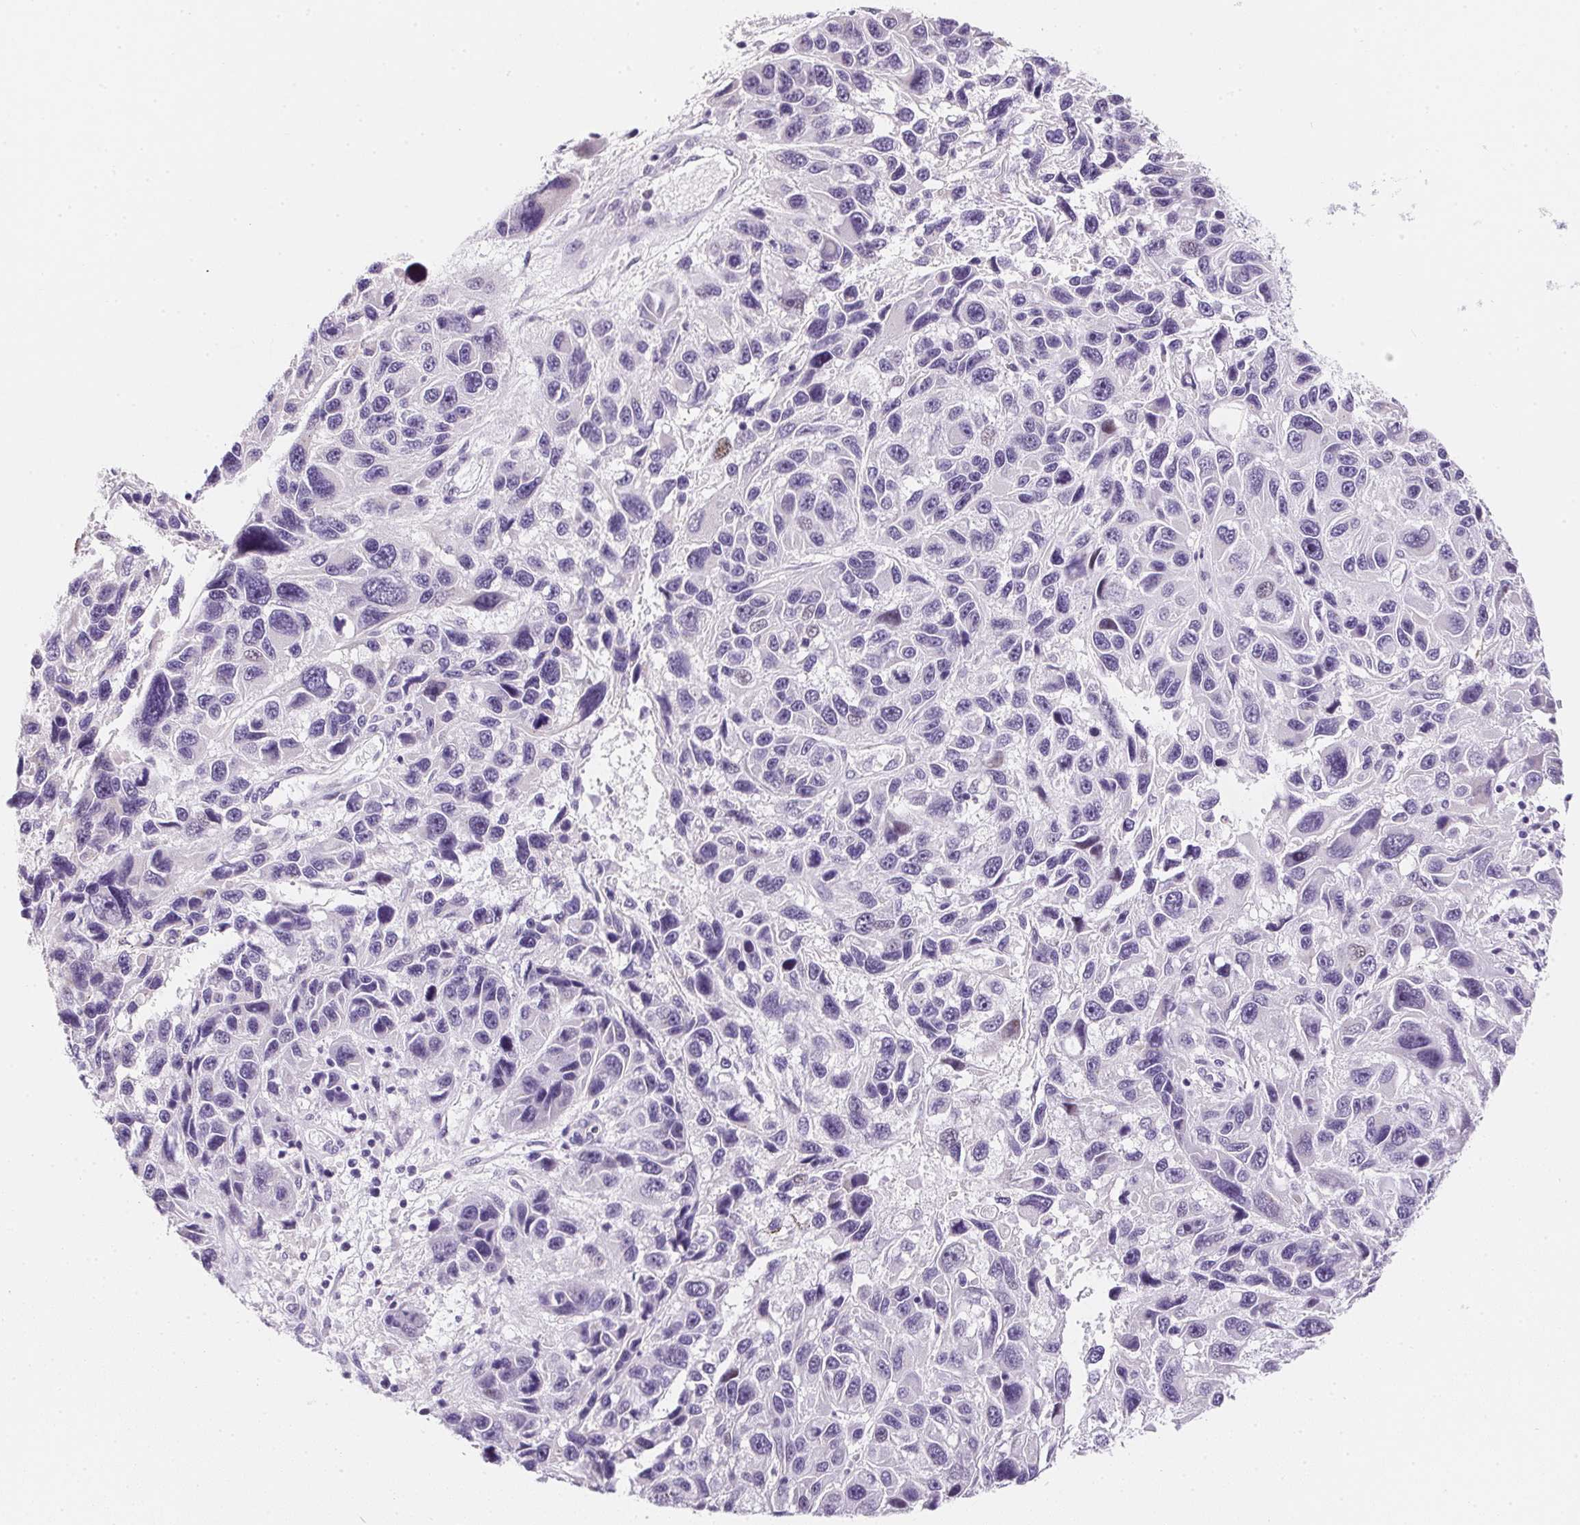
{"staining": {"intensity": "negative", "quantity": "none", "location": "none"}, "tissue": "melanoma", "cell_type": "Tumor cells", "image_type": "cancer", "snomed": [{"axis": "morphology", "description": "Malignant melanoma, NOS"}, {"axis": "topography", "description": "Skin"}], "caption": "The micrograph demonstrates no staining of tumor cells in malignant melanoma.", "gene": "AQP5", "patient": {"sex": "male", "age": 53}}